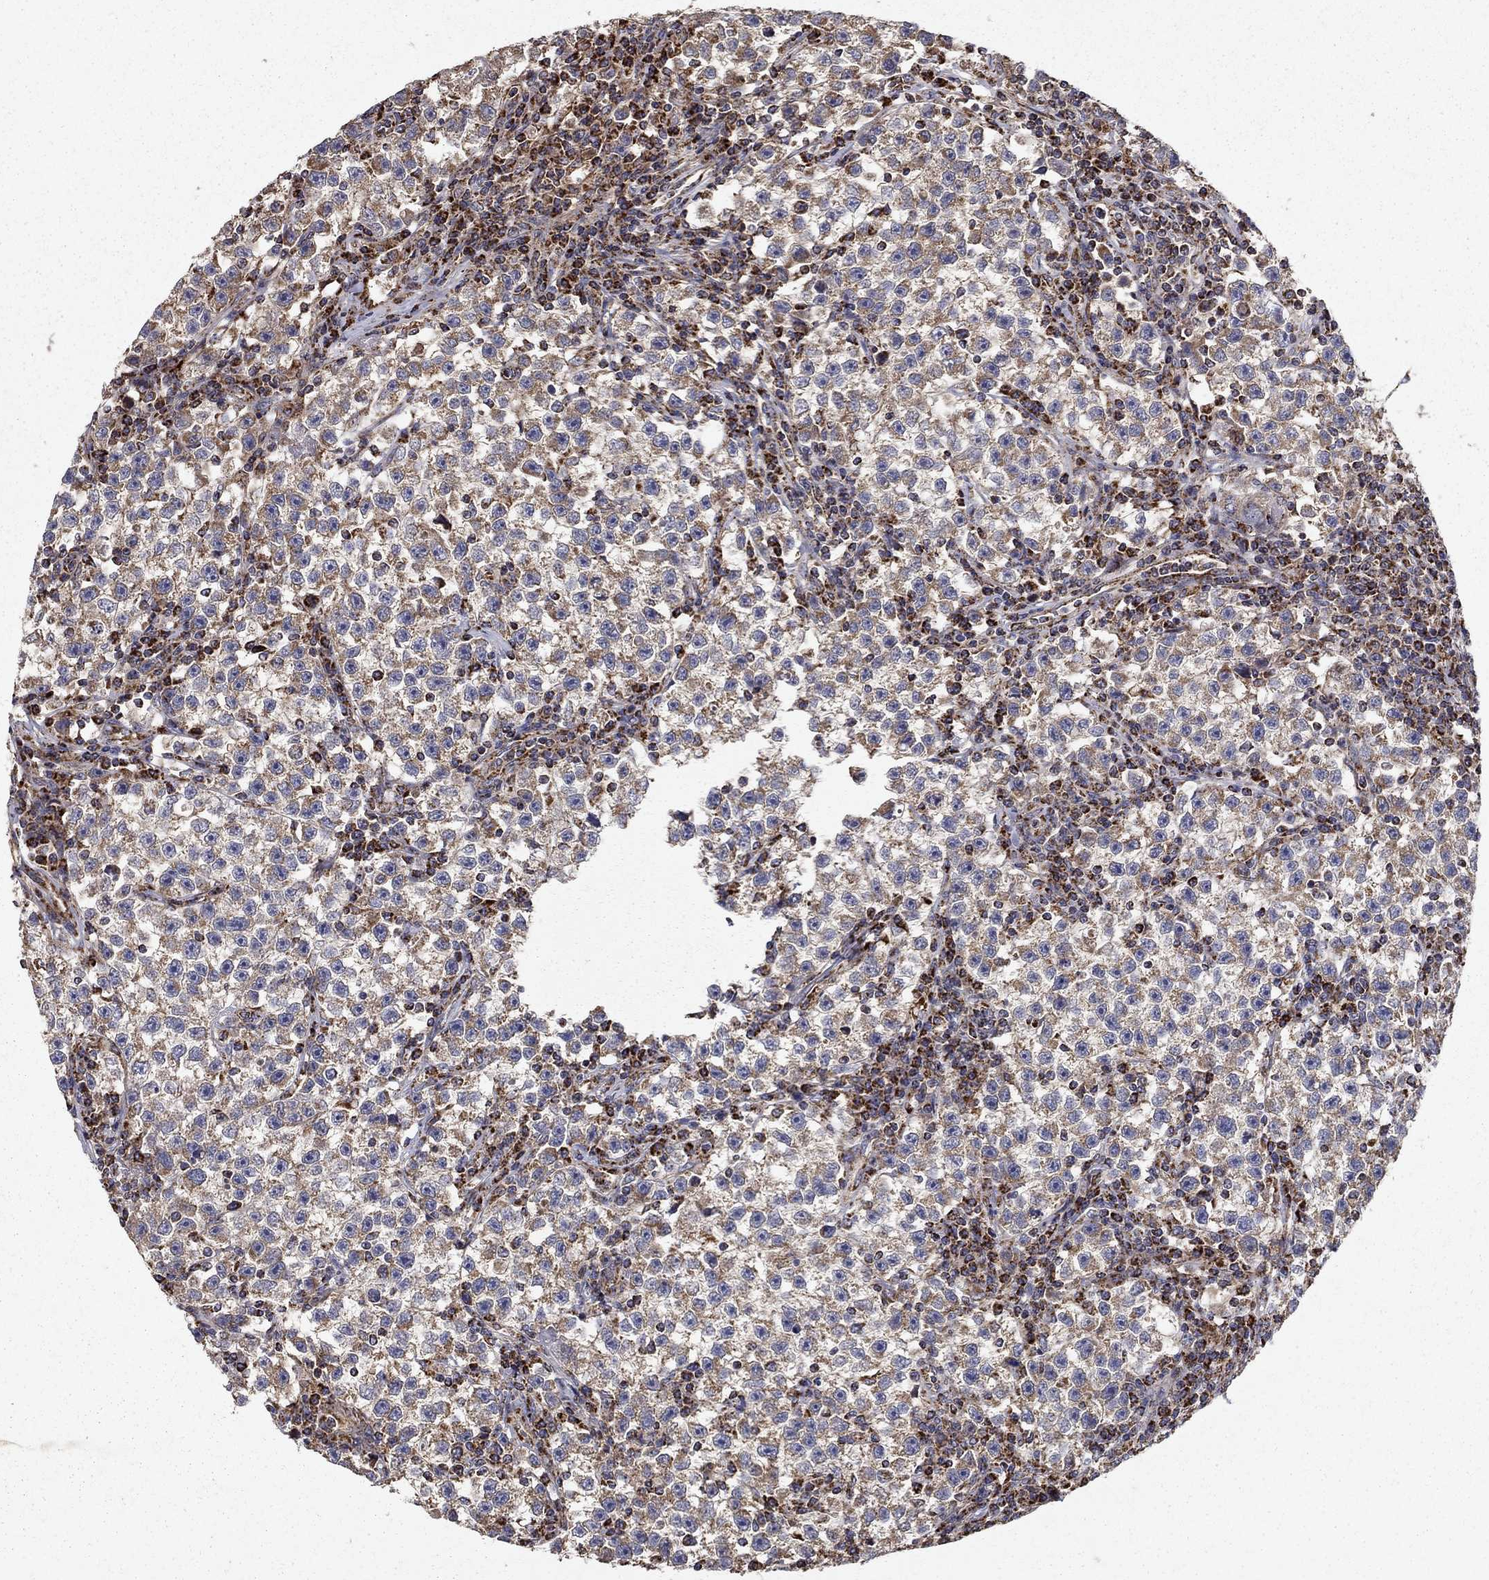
{"staining": {"intensity": "weak", "quantity": ">75%", "location": "cytoplasmic/membranous"}, "tissue": "testis cancer", "cell_type": "Tumor cells", "image_type": "cancer", "snomed": [{"axis": "morphology", "description": "Seminoma, NOS"}, {"axis": "topography", "description": "Testis"}], "caption": "The histopathology image exhibits a brown stain indicating the presence of a protein in the cytoplasmic/membranous of tumor cells in testis seminoma.", "gene": "NDUFS8", "patient": {"sex": "male", "age": 22}}